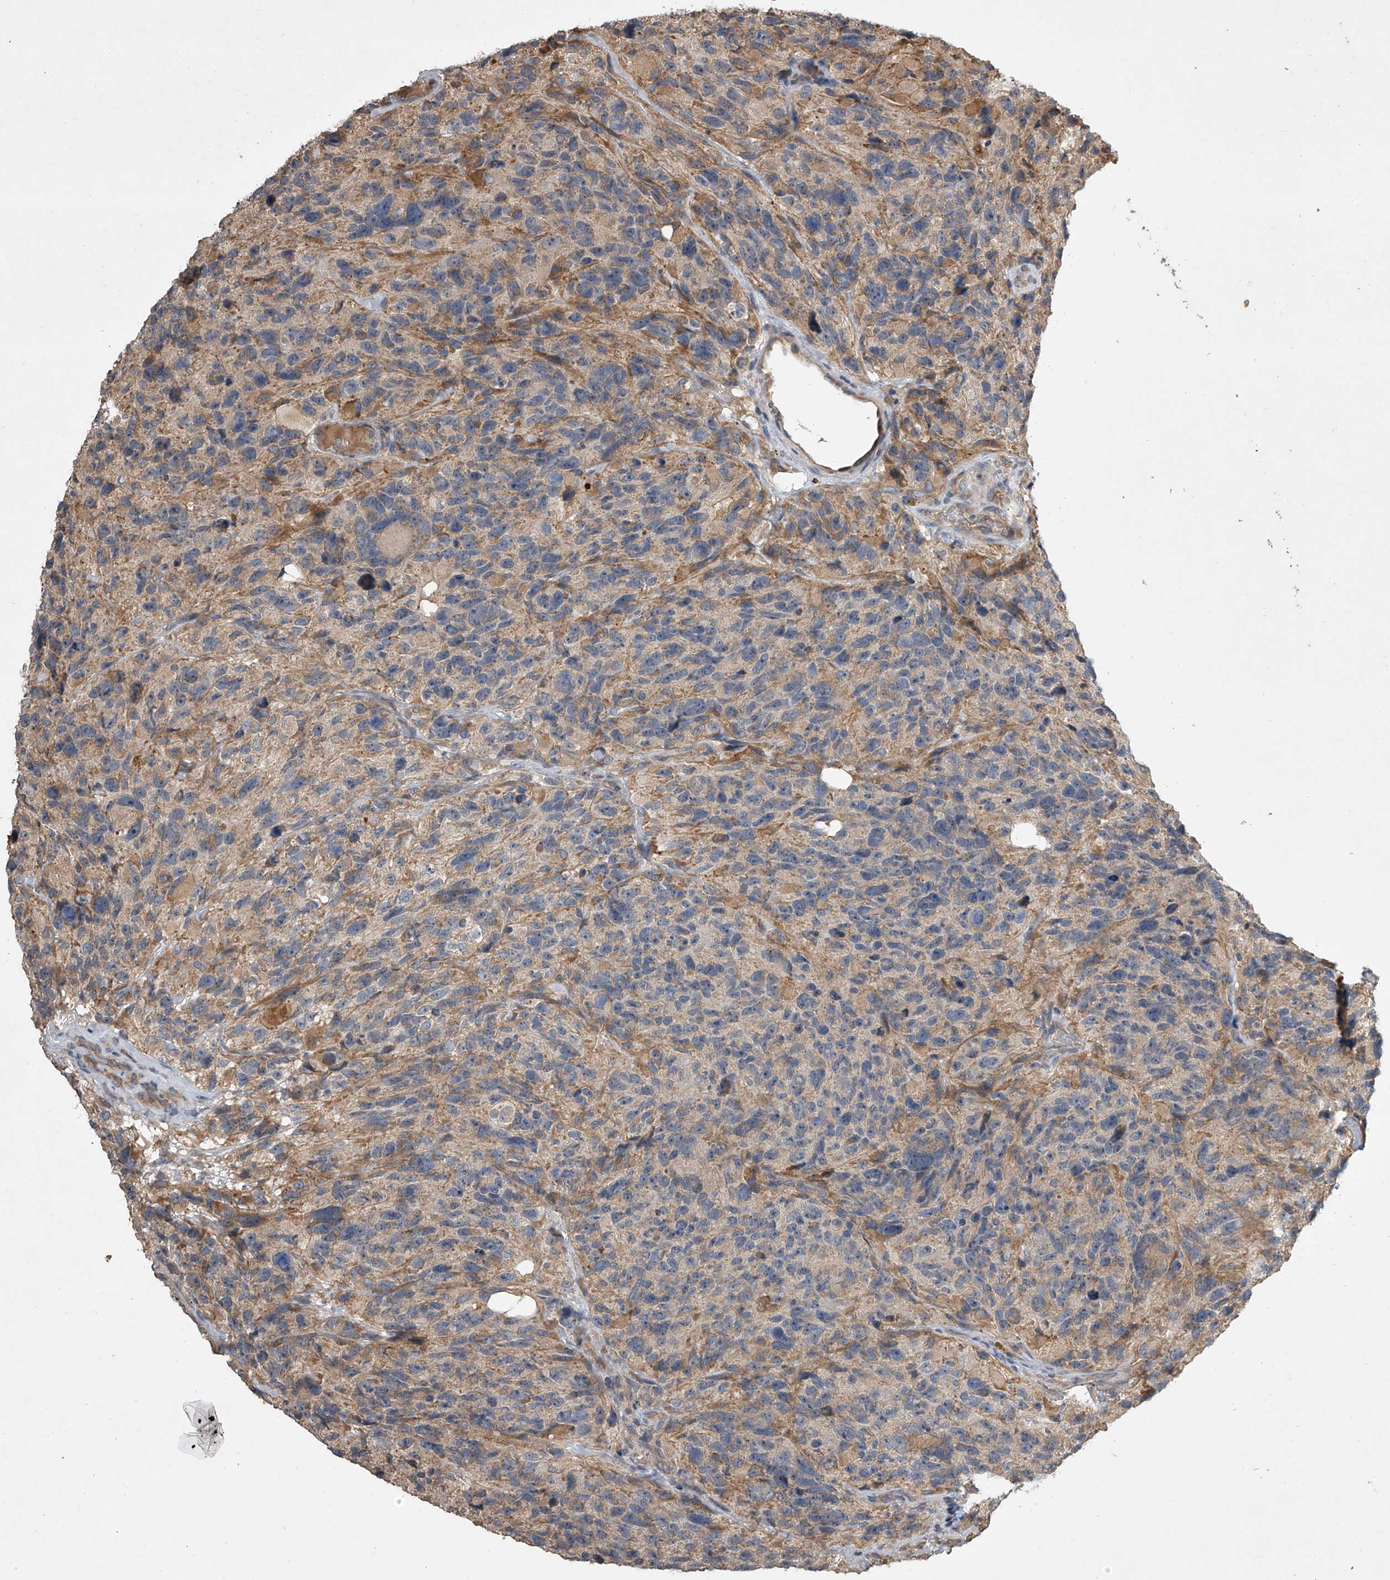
{"staining": {"intensity": "weak", "quantity": "<25%", "location": "cytoplasmic/membranous"}, "tissue": "glioma", "cell_type": "Tumor cells", "image_type": "cancer", "snomed": [{"axis": "morphology", "description": "Glioma, malignant, High grade"}, {"axis": "topography", "description": "Brain"}], "caption": "Image shows no protein expression in tumor cells of glioma tissue. (DAB immunohistochemistry (IHC), high magnification).", "gene": "NFS1", "patient": {"sex": "male", "age": 69}}